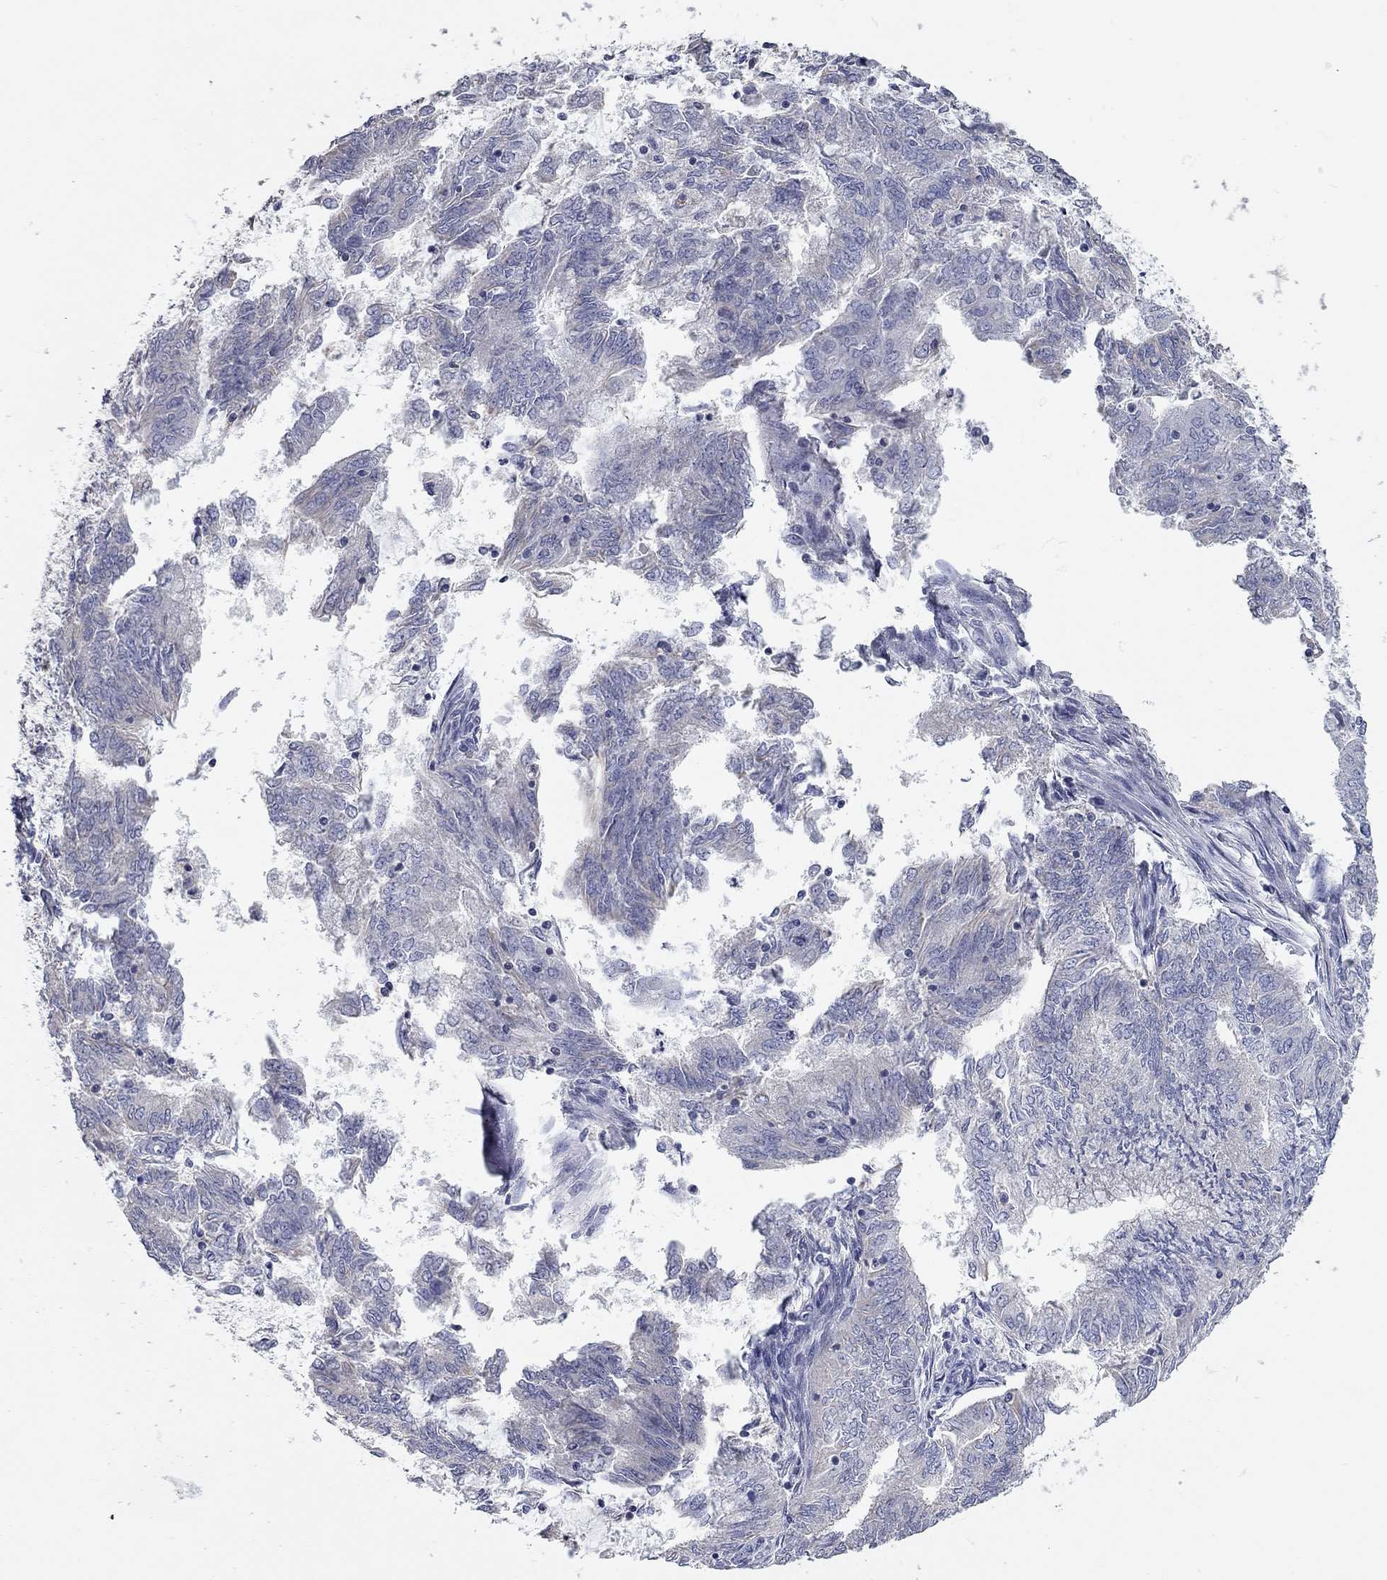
{"staining": {"intensity": "negative", "quantity": "none", "location": "none"}, "tissue": "endometrial cancer", "cell_type": "Tumor cells", "image_type": "cancer", "snomed": [{"axis": "morphology", "description": "Adenocarcinoma, NOS"}, {"axis": "topography", "description": "Endometrium"}], "caption": "Endometrial cancer stained for a protein using immunohistochemistry displays no staining tumor cells.", "gene": "C10orf90", "patient": {"sex": "female", "age": 62}}